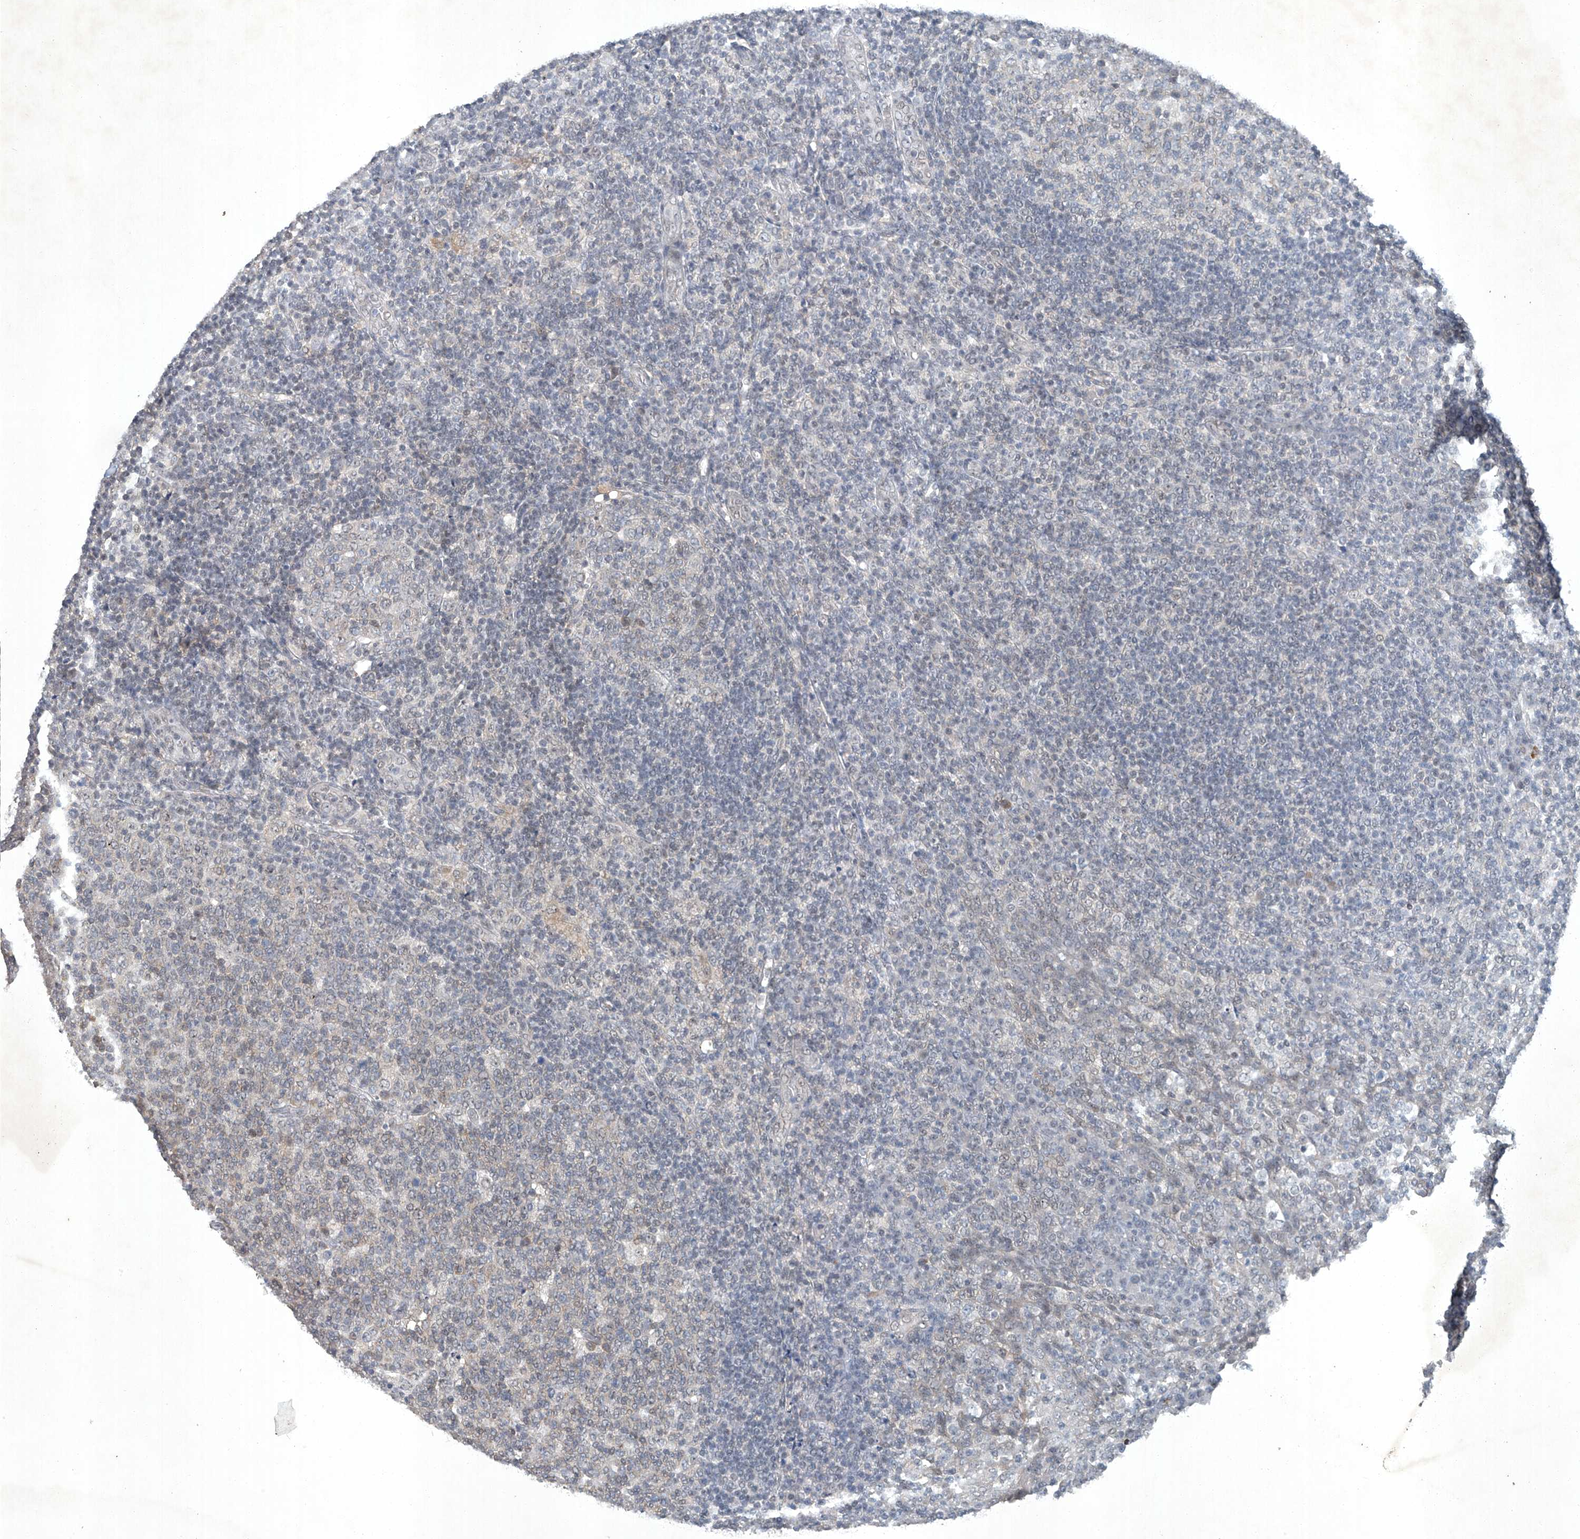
{"staining": {"intensity": "negative", "quantity": "none", "location": "none"}, "tissue": "tonsil", "cell_type": "Germinal center cells", "image_type": "normal", "snomed": [{"axis": "morphology", "description": "Normal tissue, NOS"}, {"axis": "topography", "description": "Tonsil"}], "caption": "The photomicrograph demonstrates no staining of germinal center cells in unremarkable tonsil.", "gene": "TAF8", "patient": {"sex": "female", "age": 19}}